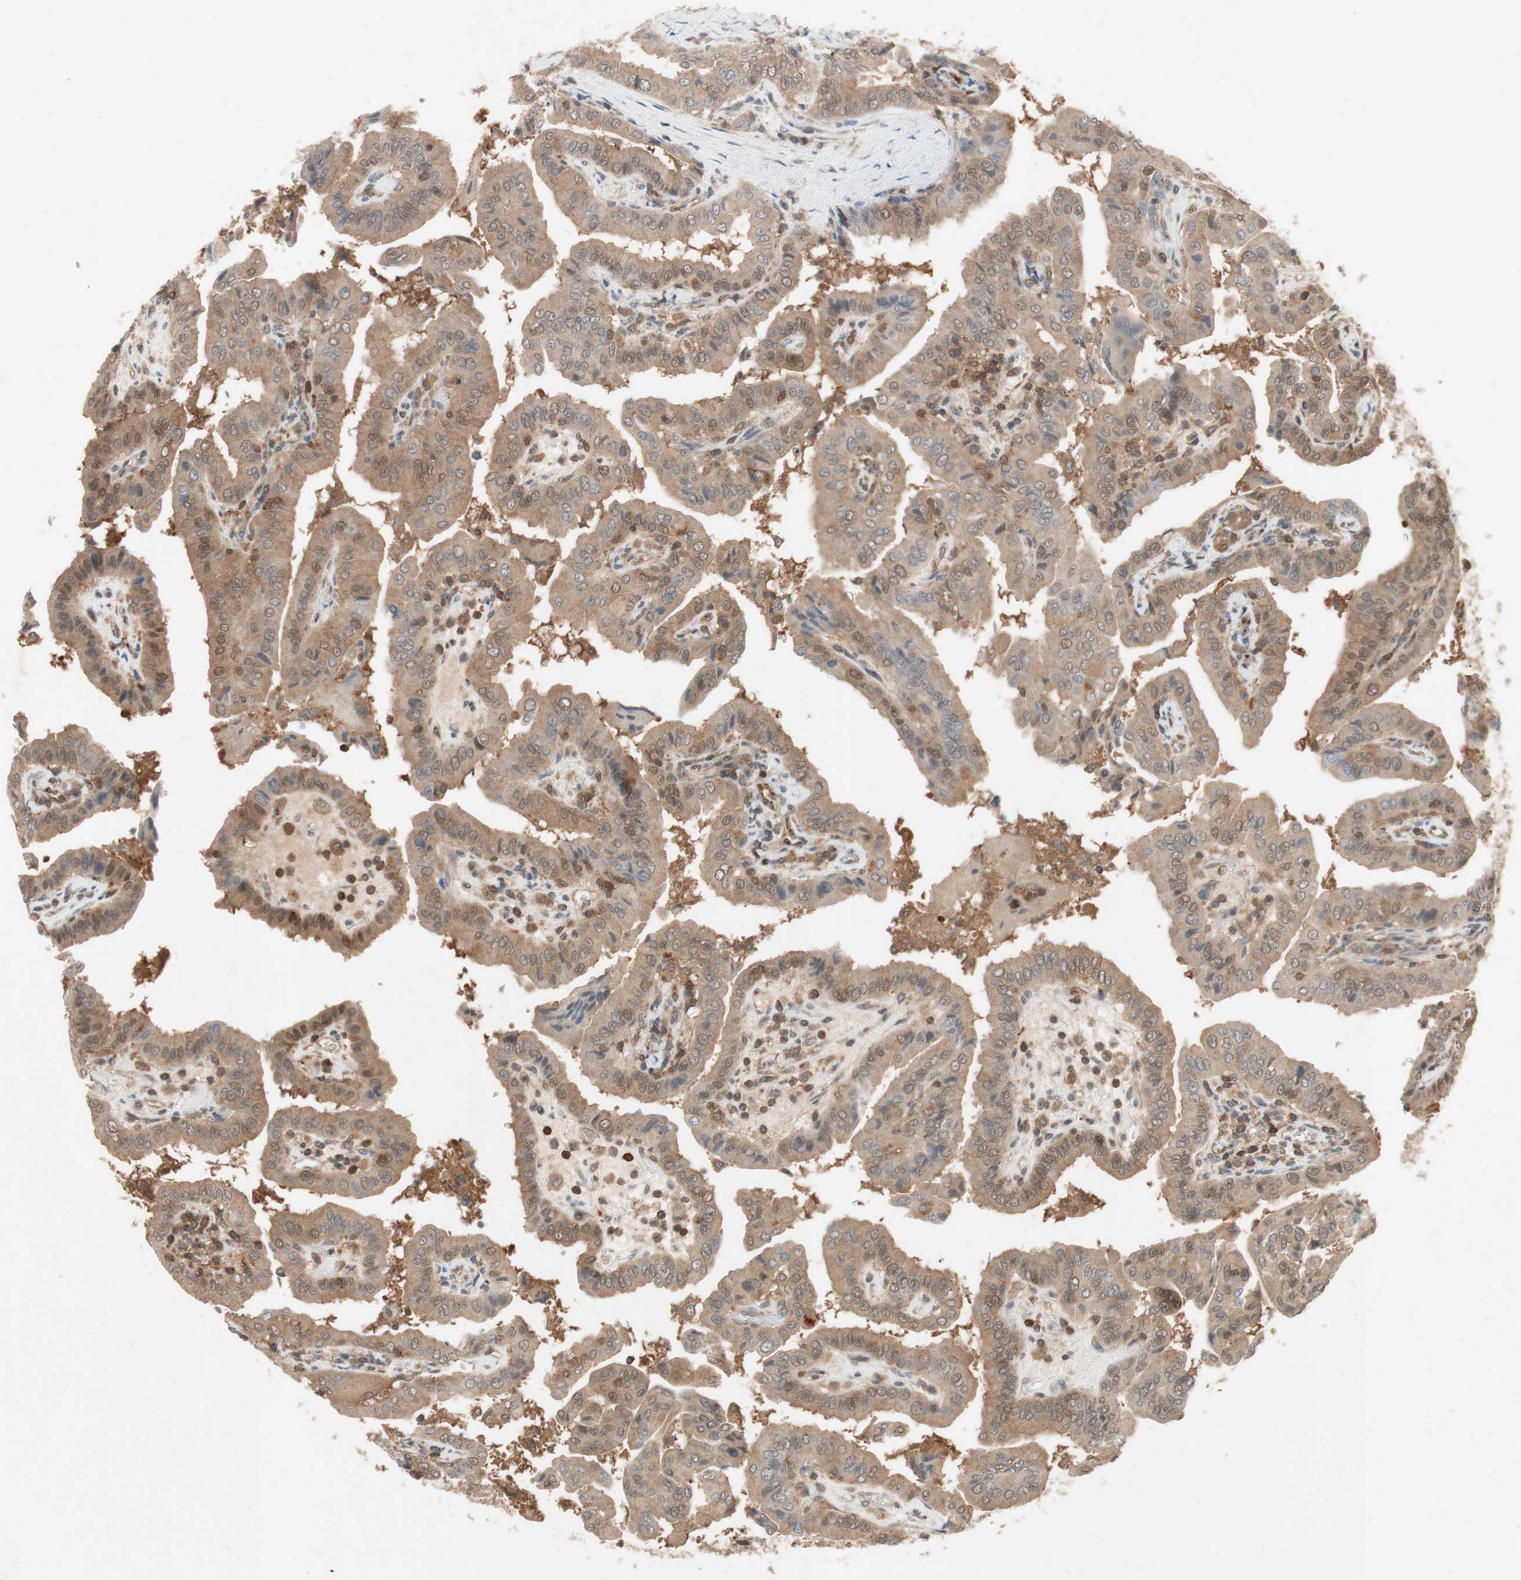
{"staining": {"intensity": "weak", "quantity": ">75%", "location": "cytoplasmic/membranous"}, "tissue": "thyroid cancer", "cell_type": "Tumor cells", "image_type": "cancer", "snomed": [{"axis": "morphology", "description": "Papillary adenocarcinoma, NOS"}, {"axis": "topography", "description": "Thyroid gland"}], "caption": "Human papillary adenocarcinoma (thyroid) stained for a protein (brown) exhibits weak cytoplasmic/membranous positive expression in approximately >75% of tumor cells.", "gene": "GALT", "patient": {"sex": "male", "age": 33}}